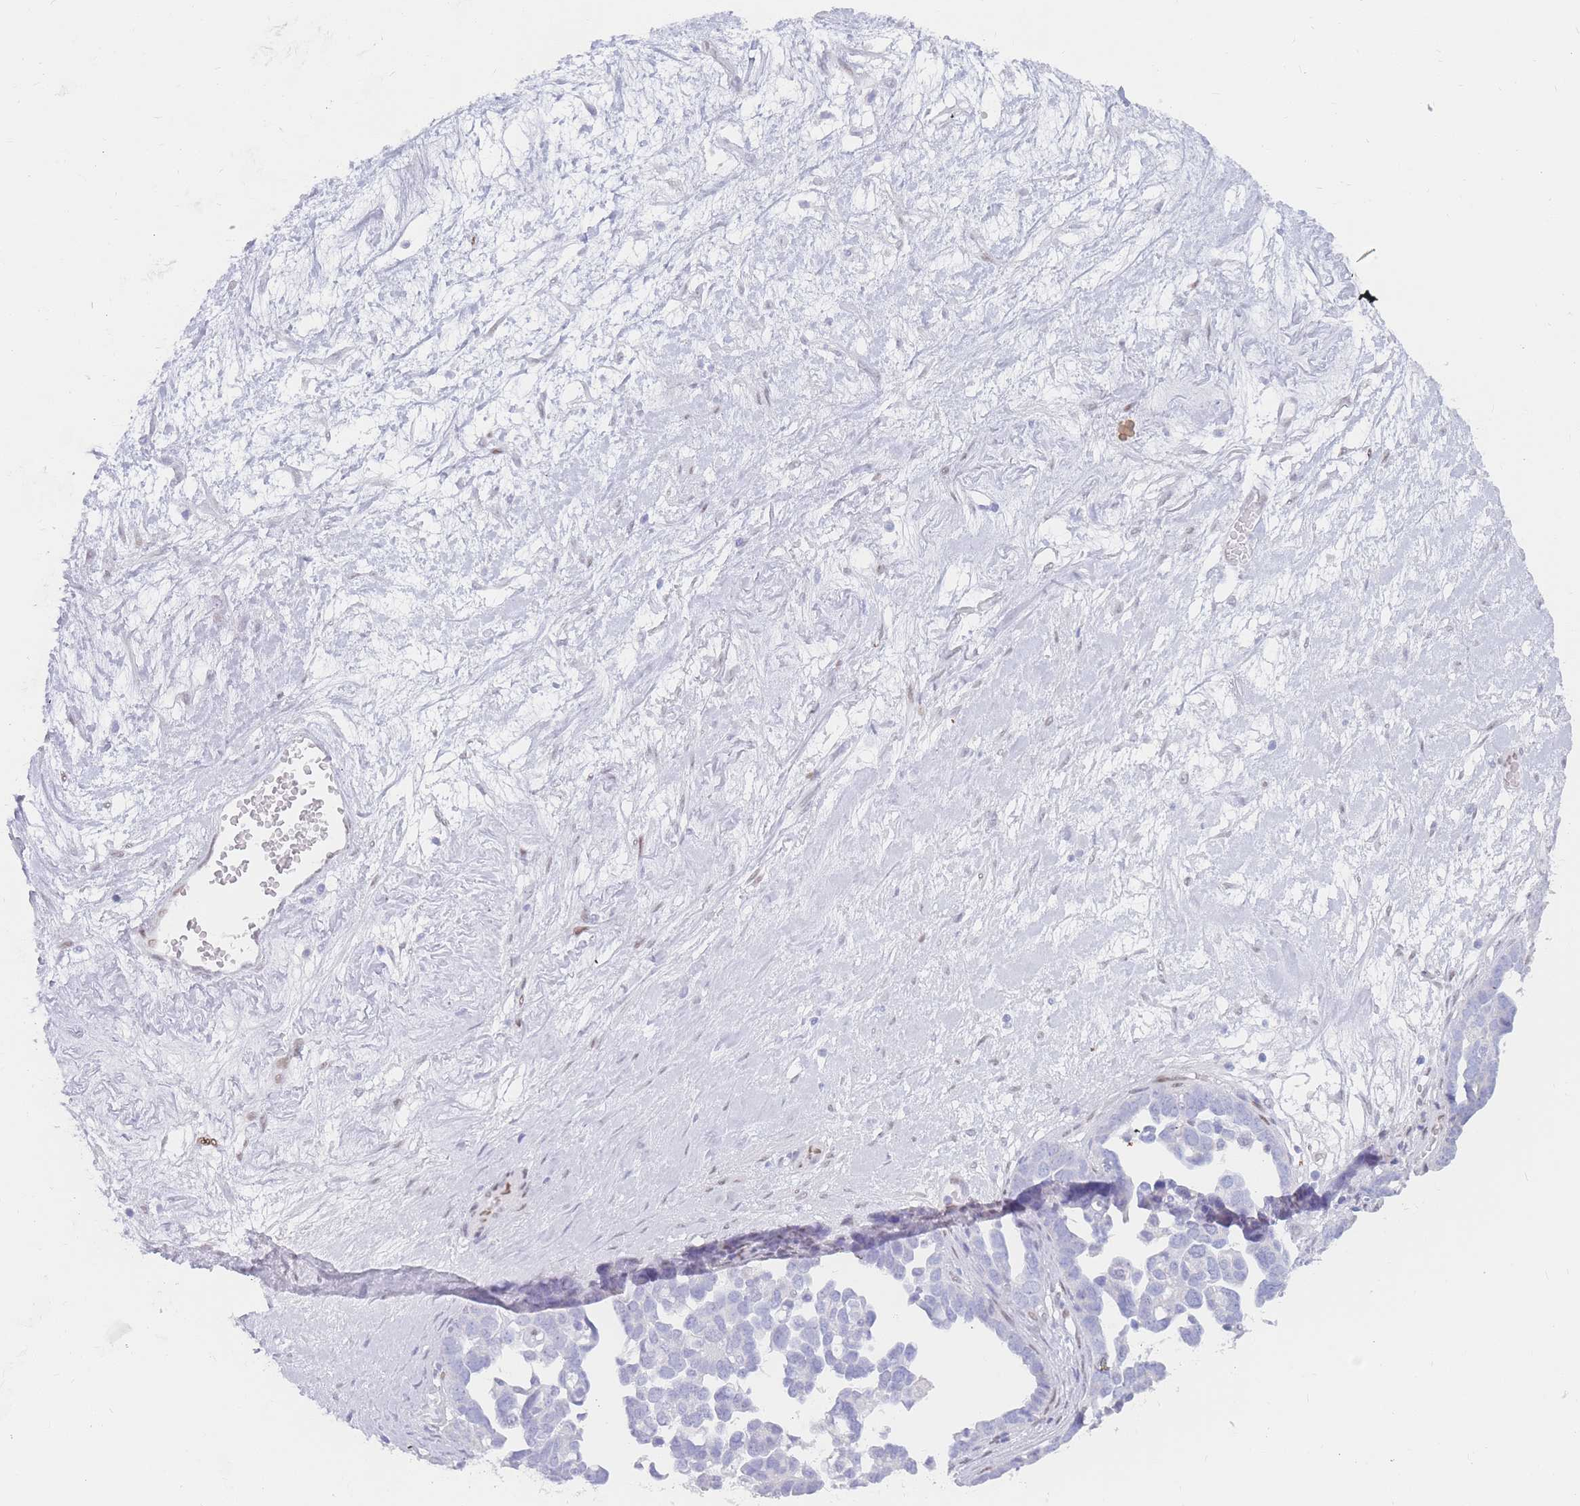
{"staining": {"intensity": "negative", "quantity": "none", "location": "none"}, "tissue": "ovarian cancer", "cell_type": "Tumor cells", "image_type": "cancer", "snomed": [{"axis": "morphology", "description": "Cystadenocarcinoma, serous, NOS"}, {"axis": "topography", "description": "Ovary"}], "caption": "A micrograph of ovarian serous cystadenocarcinoma stained for a protein shows no brown staining in tumor cells.", "gene": "PSMB5", "patient": {"sex": "female", "age": 54}}